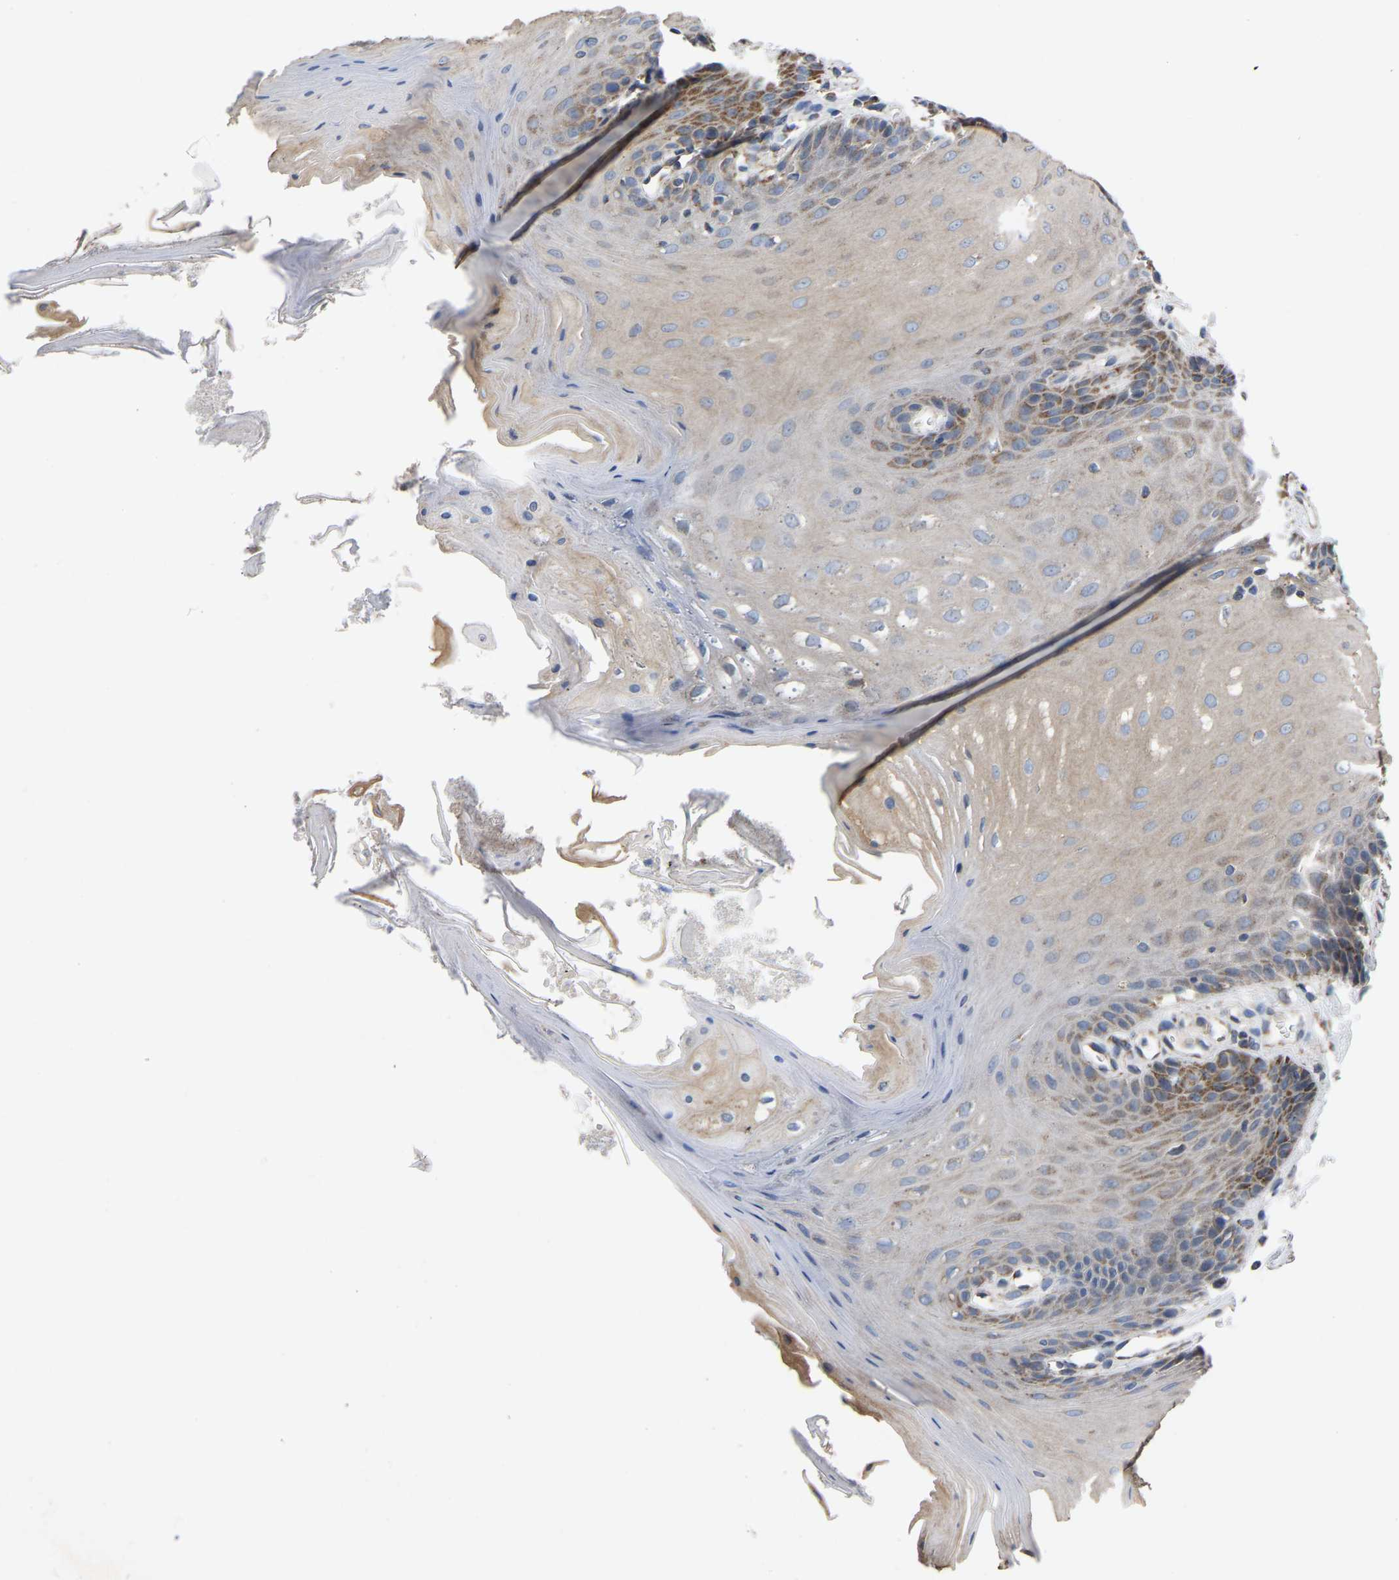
{"staining": {"intensity": "moderate", "quantity": ">75%", "location": "cytoplasmic/membranous"}, "tissue": "oral mucosa", "cell_type": "Squamous epithelial cells", "image_type": "normal", "snomed": [{"axis": "morphology", "description": "Normal tissue, NOS"}, {"axis": "morphology", "description": "Squamous cell carcinoma, NOS"}, {"axis": "topography", "description": "Oral tissue"}, {"axis": "topography", "description": "Head-Neck"}], "caption": "Oral mucosa stained for a protein (brown) exhibits moderate cytoplasmic/membranous positive positivity in approximately >75% of squamous epithelial cells.", "gene": "BCL10", "patient": {"sex": "male", "age": 71}}